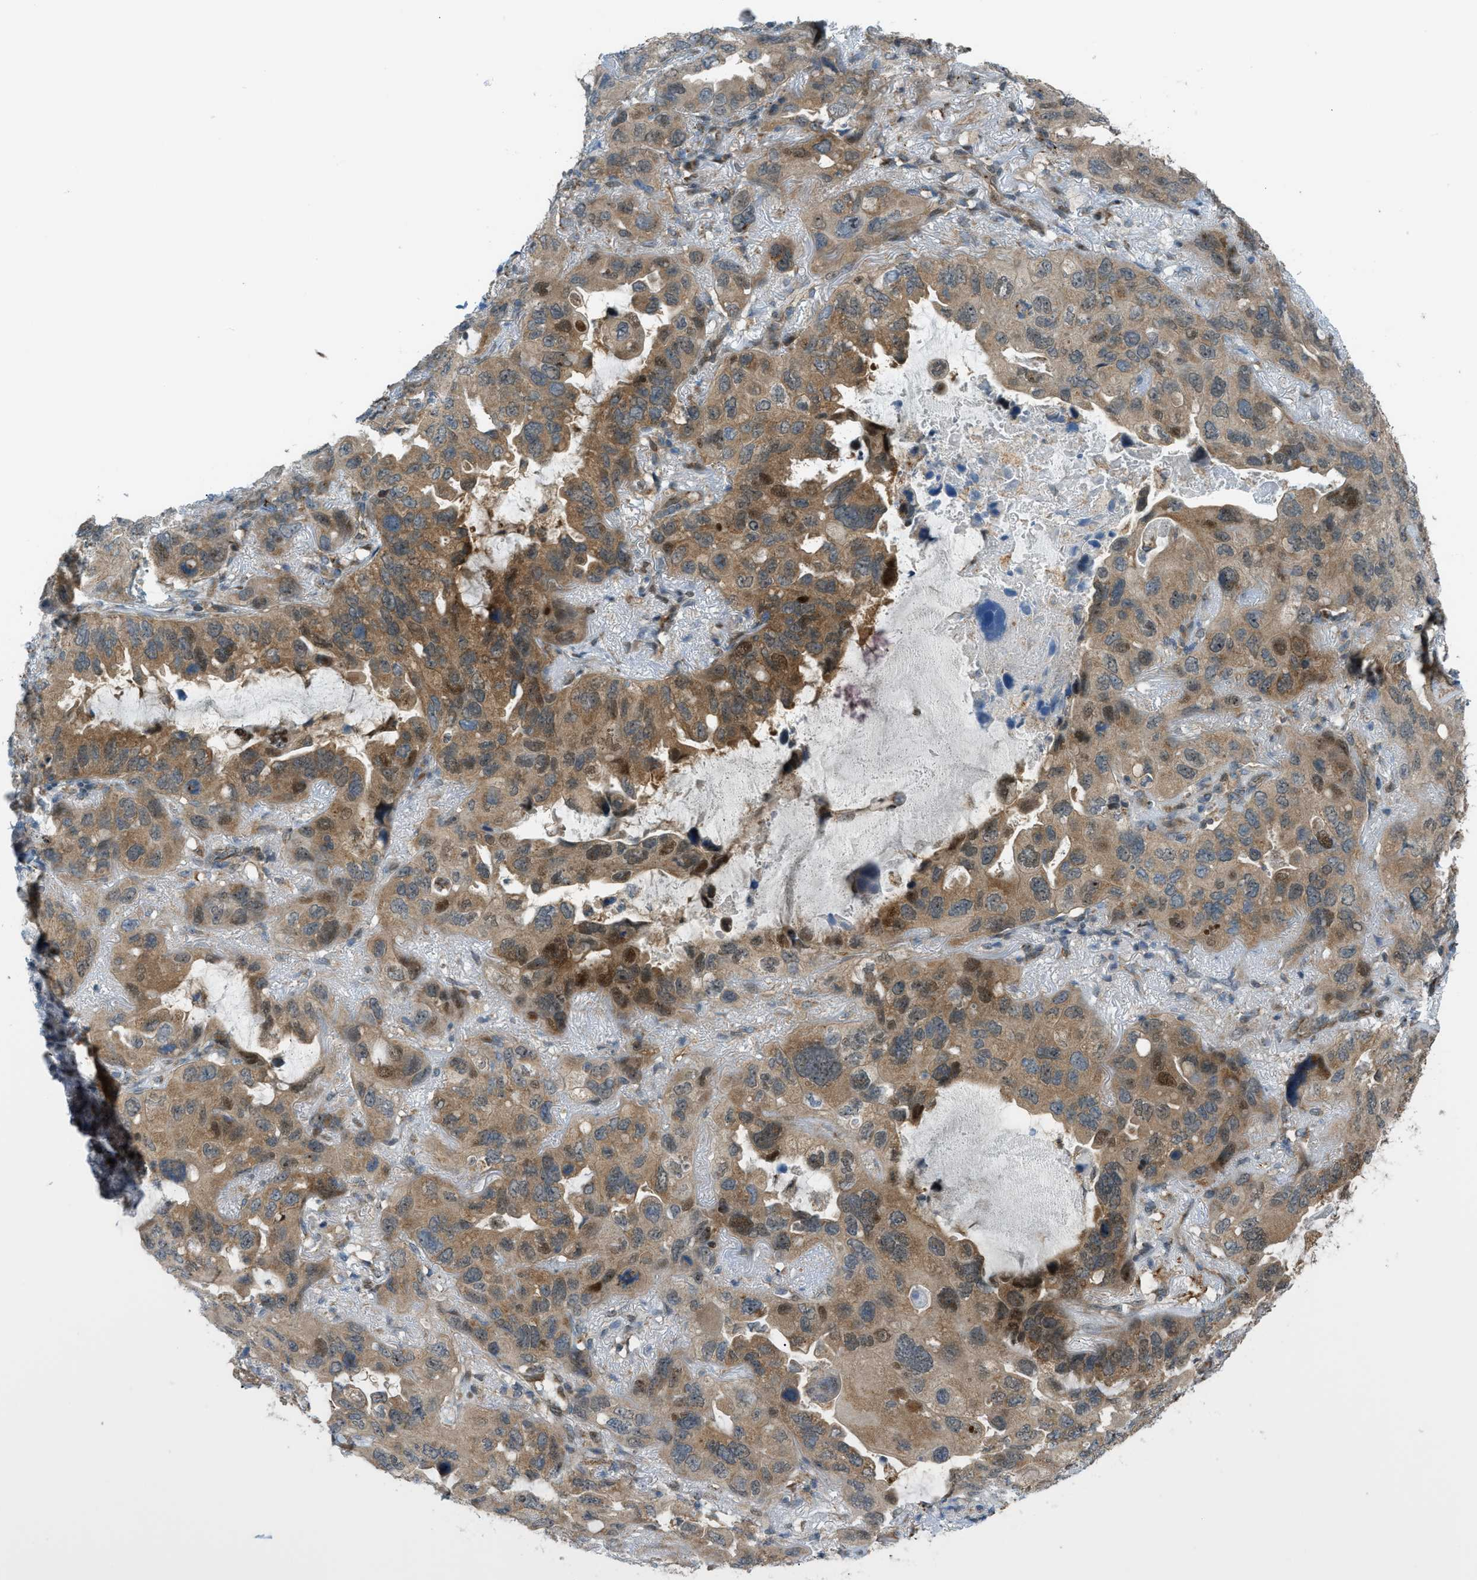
{"staining": {"intensity": "moderate", "quantity": ">75%", "location": "cytoplasmic/membranous,nuclear"}, "tissue": "lung cancer", "cell_type": "Tumor cells", "image_type": "cancer", "snomed": [{"axis": "morphology", "description": "Squamous cell carcinoma, NOS"}, {"axis": "topography", "description": "Lung"}], "caption": "DAB (3,3'-diaminobenzidine) immunohistochemical staining of human squamous cell carcinoma (lung) demonstrates moderate cytoplasmic/membranous and nuclear protein expression in approximately >75% of tumor cells. The staining is performed using DAB (3,3'-diaminobenzidine) brown chromogen to label protein expression. The nuclei are counter-stained blue using hematoxylin.", "gene": "CCDC186", "patient": {"sex": "female", "age": 73}}